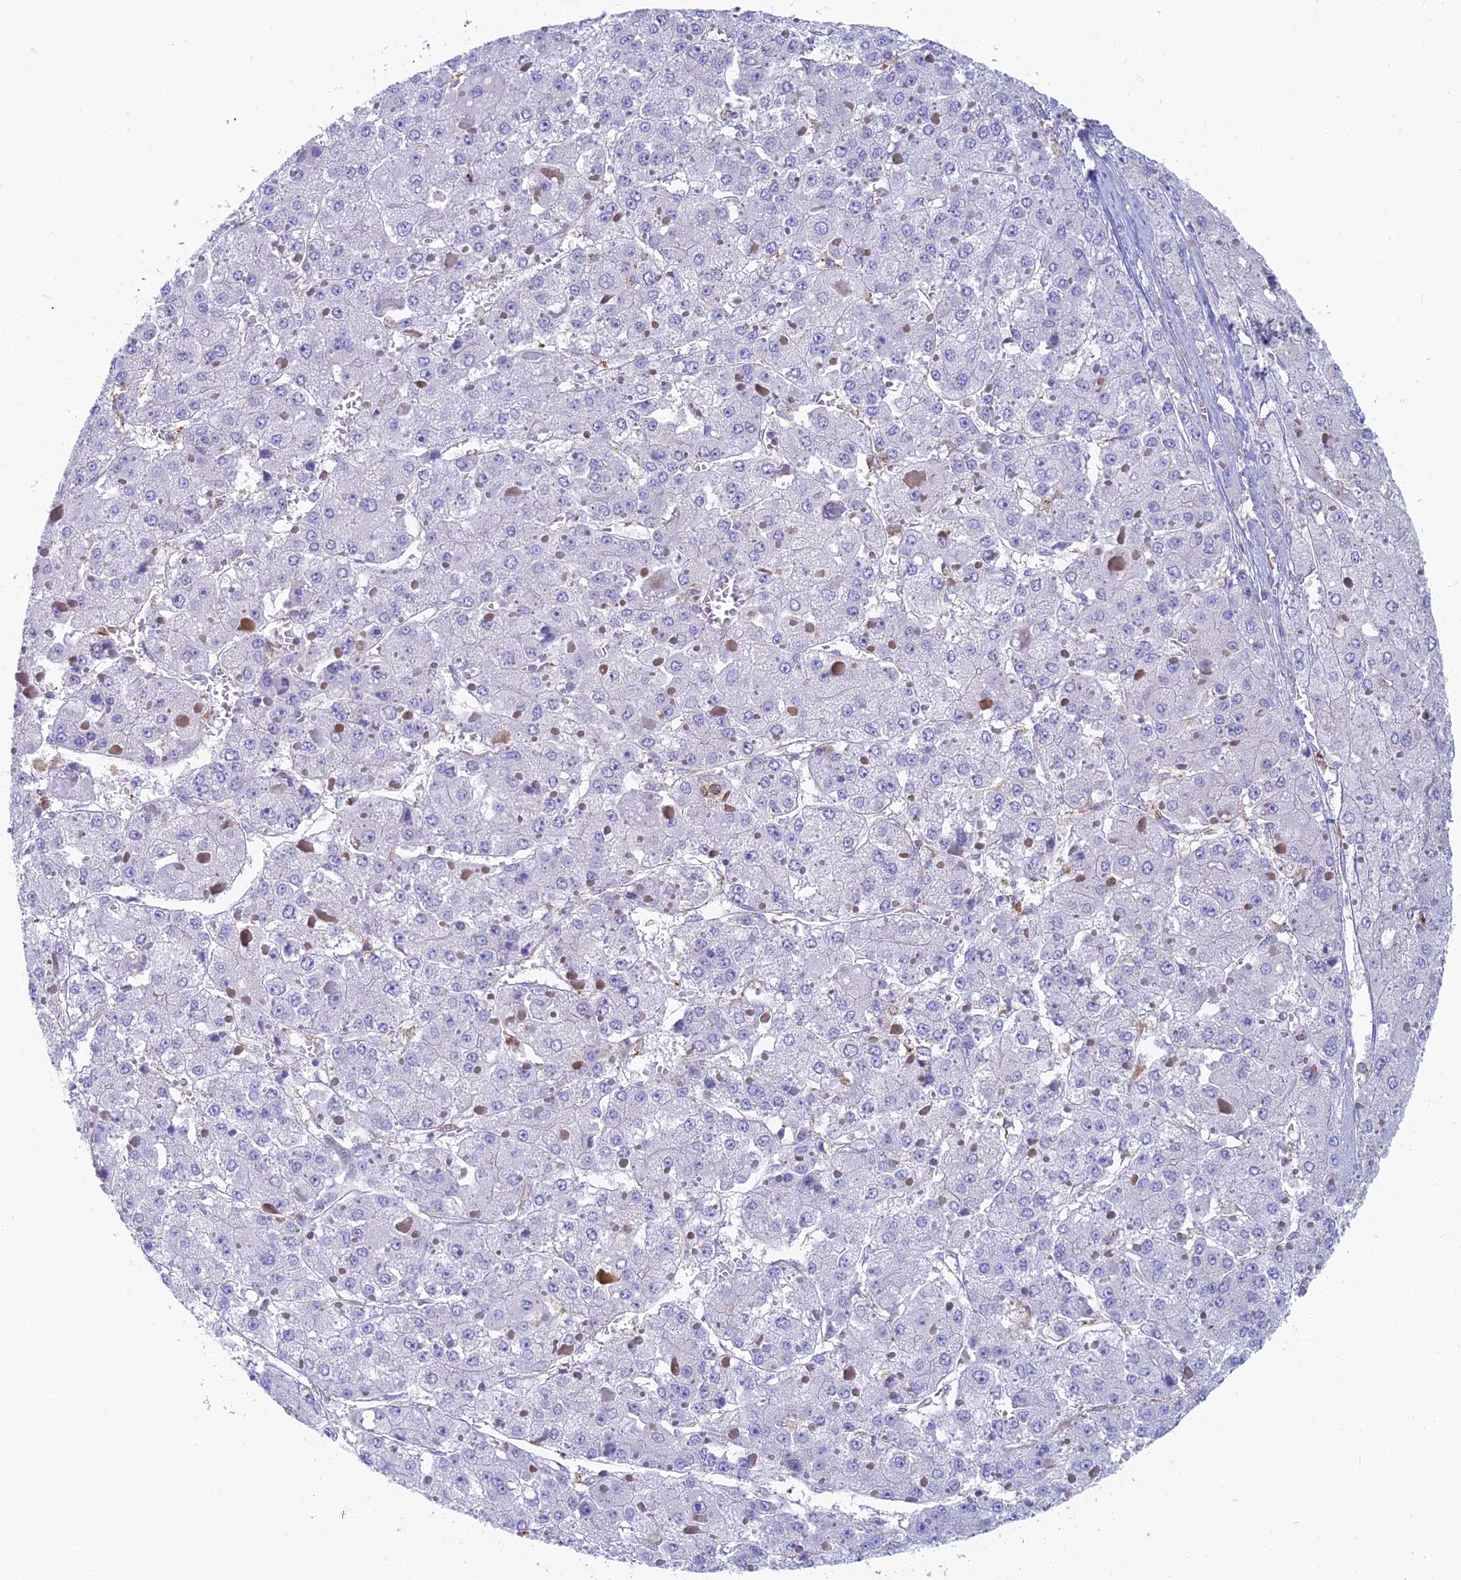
{"staining": {"intensity": "negative", "quantity": "none", "location": "none"}, "tissue": "liver cancer", "cell_type": "Tumor cells", "image_type": "cancer", "snomed": [{"axis": "morphology", "description": "Carcinoma, Hepatocellular, NOS"}, {"axis": "topography", "description": "Liver"}], "caption": "Liver cancer (hepatocellular carcinoma) was stained to show a protein in brown. There is no significant expression in tumor cells. The staining was performed using DAB to visualize the protein expression in brown, while the nuclei were stained in blue with hematoxylin (Magnification: 20x).", "gene": "STRN4", "patient": {"sex": "female", "age": 73}}